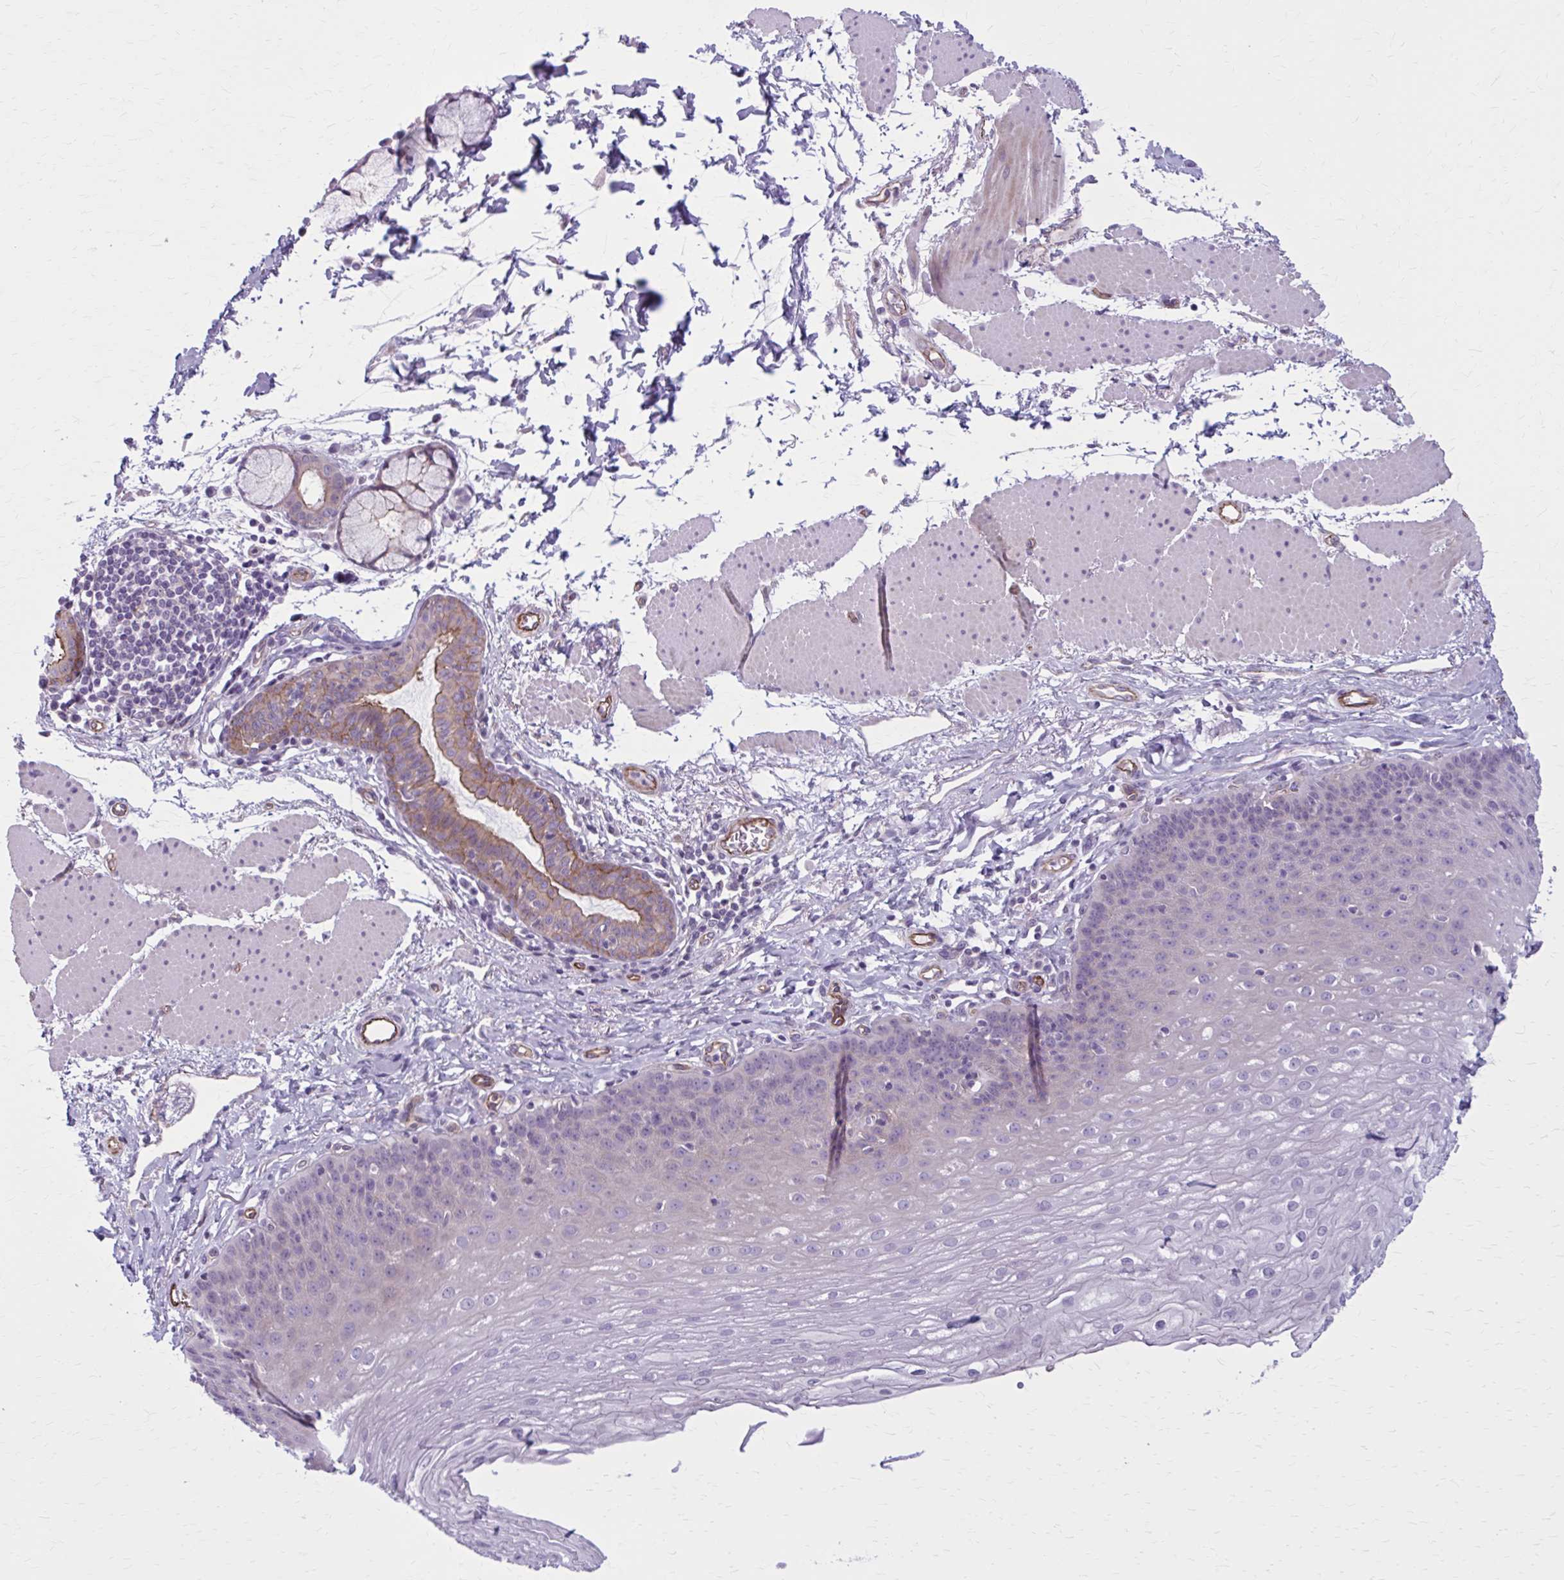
{"staining": {"intensity": "weak", "quantity": "25%-75%", "location": "cytoplasmic/membranous"}, "tissue": "esophagus", "cell_type": "Squamous epithelial cells", "image_type": "normal", "snomed": [{"axis": "morphology", "description": "Normal tissue, NOS"}, {"axis": "topography", "description": "Esophagus"}], "caption": "Esophagus stained with DAB (3,3'-diaminobenzidine) immunohistochemistry shows low levels of weak cytoplasmic/membranous positivity in about 25%-75% of squamous epithelial cells. The staining is performed using DAB brown chromogen to label protein expression. The nuclei are counter-stained blue using hematoxylin.", "gene": "ZDHHC7", "patient": {"sex": "female", "age": 81}}